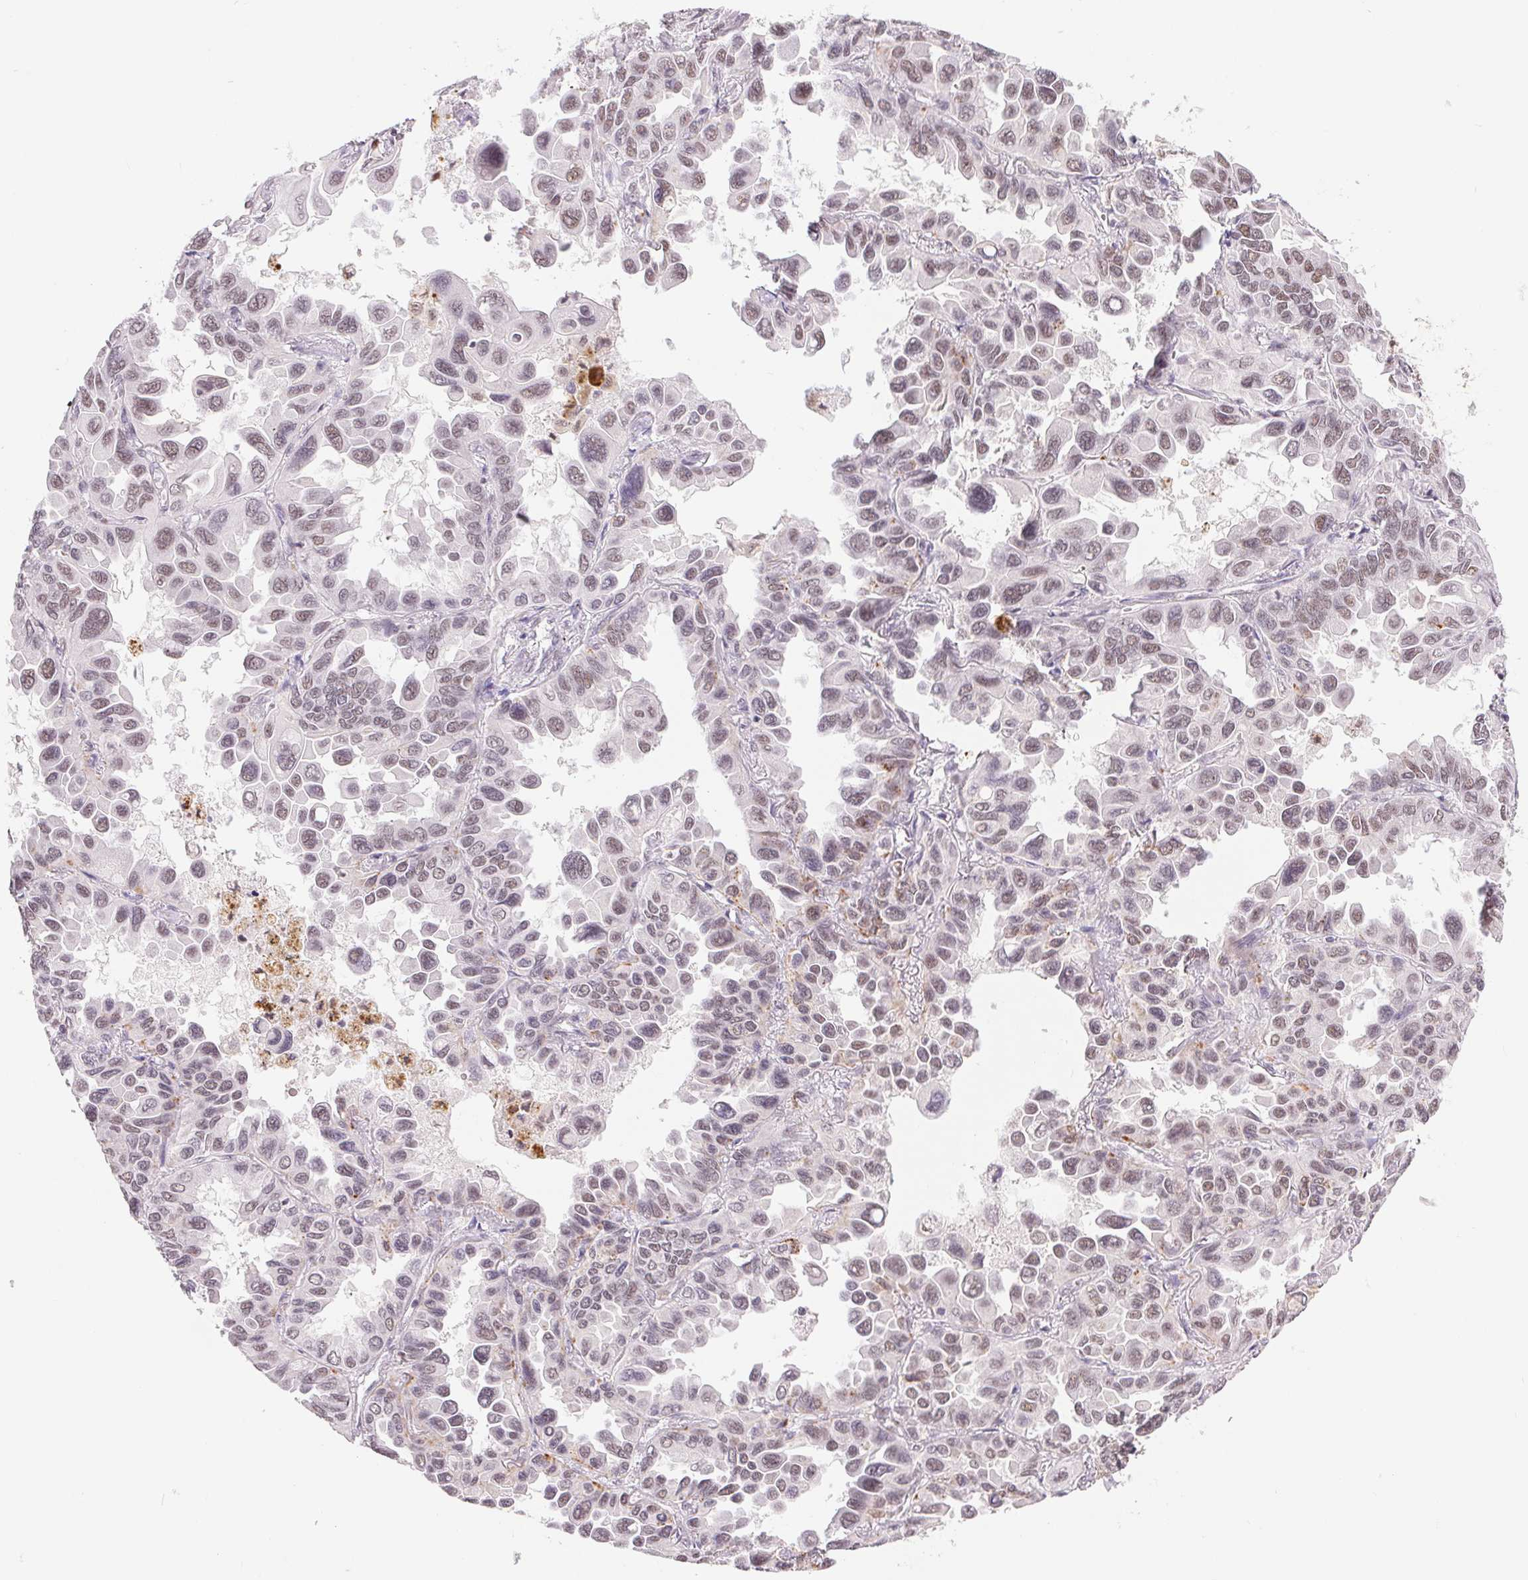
{"staining": {"intensity": "weak", "quantity": "25%-75%", "location": "nuclear"}, "tissue": "lung cancer", "cell_type": "Tumor cells", "image_type": "cancer", "snomed": [{"axis": "morphology", "description": "Adenocarcinoma, NOS"}, {"axis": "topography", "description": "Lung"}], "caption": "Human adenocarcinoma (lung) stained for a protein (brown) displays weak nuclear positive positivity in about 25%-75% of tumor cells.", "gene": "NFE2L1", "patient": {"sex": "male", "age": 64}}